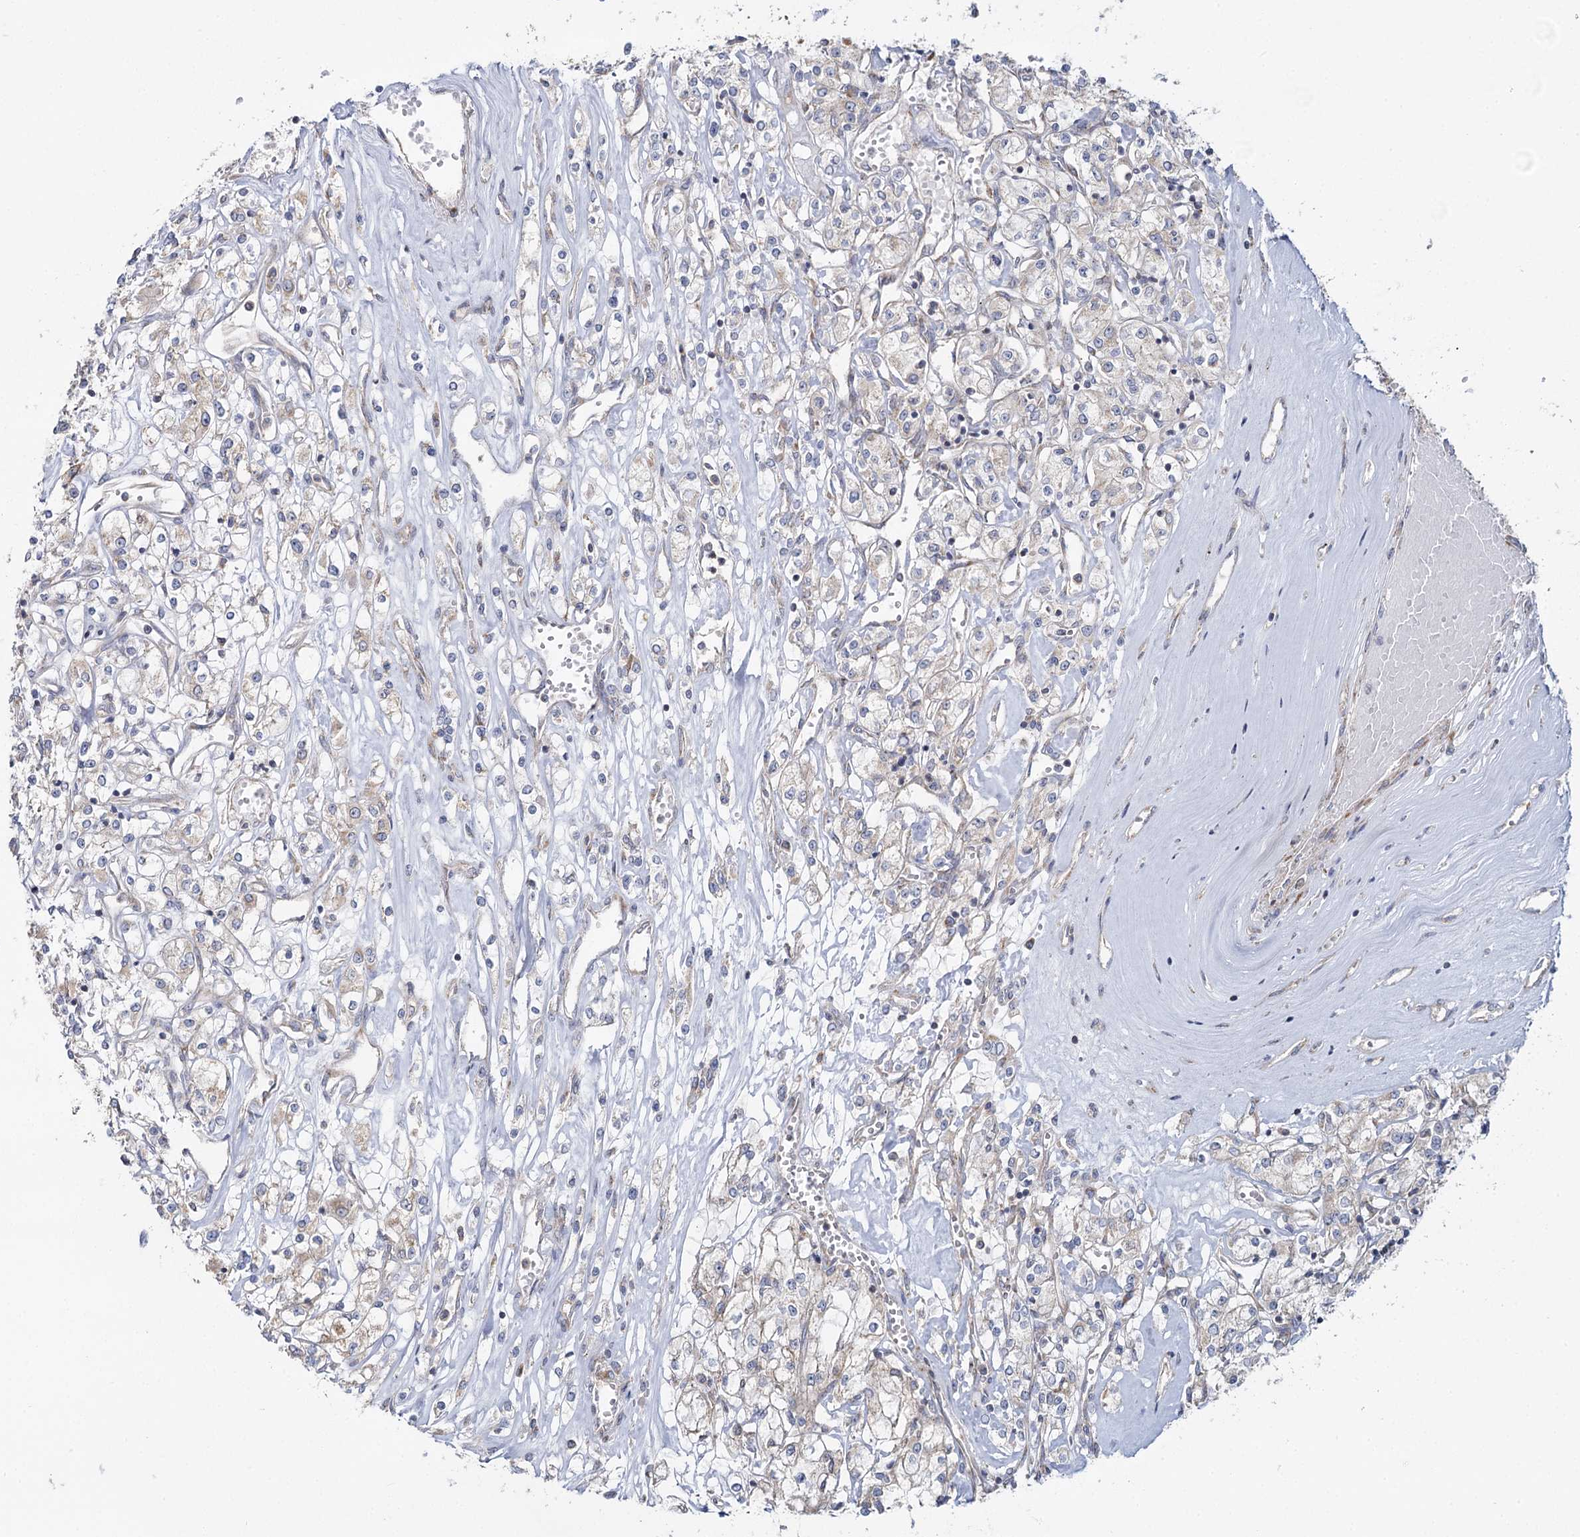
{"staining": {"intensity": "weak", "quantity": "25%-75%", "location": "cytoplasmic/membranous"}, "tissue": "renal cancer", "cell_type": "Tumor cells", "image_type": "cancer", "snomed": [{"axis": "morphology", "description": "Adenocarcinoma, NOS"}, {"axis": "topography", "description": "Kidney"}], "caption": "The image exhibits immunohistochemical staining of renal cancer. There is weak cytoplasmic/membranous positivity is present in approximately 25%-75% of tumor cells.", "gene": "ACOX2", "patient": {"sex": "female", "age": 59}}